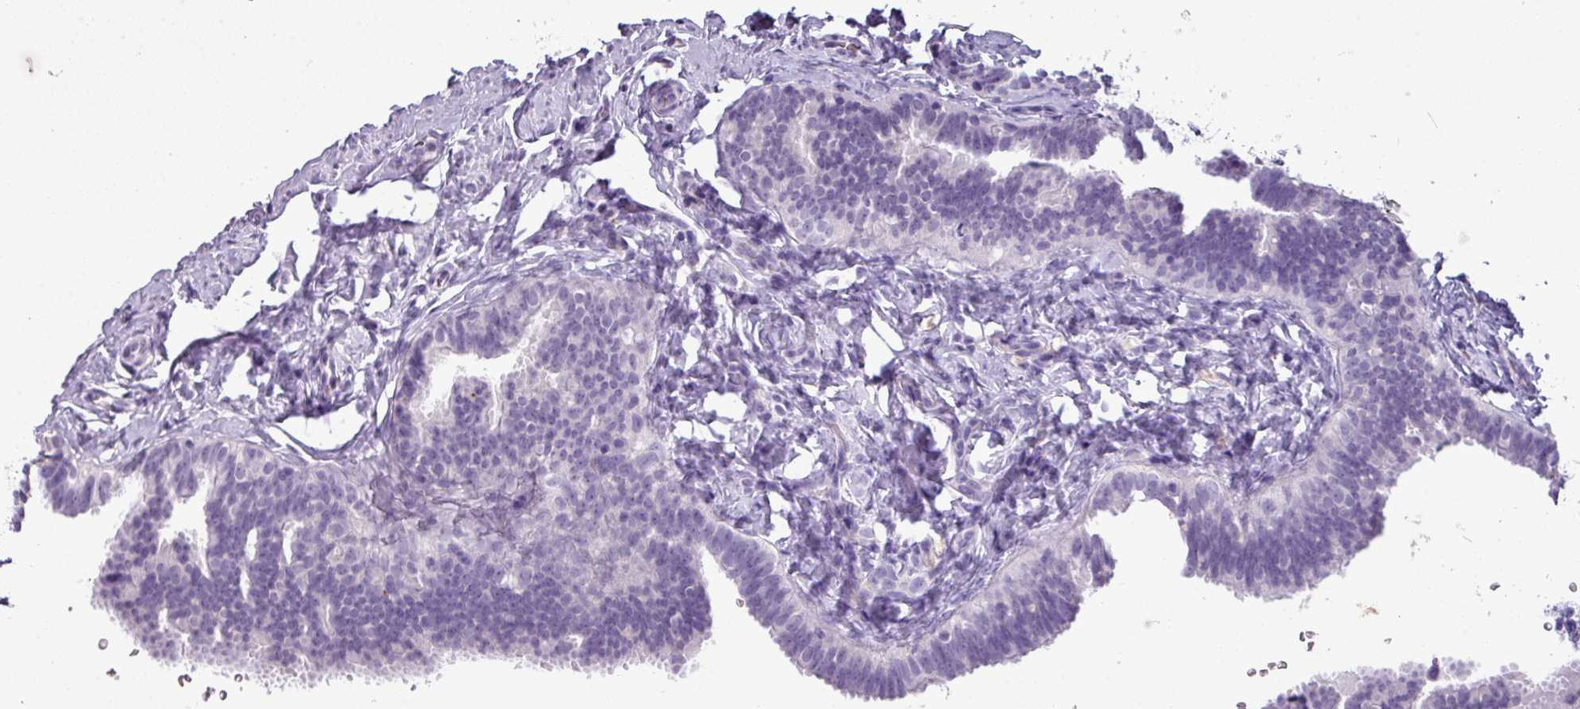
{"staining": {"intensity": "negative", "quantity": "none", "location": "none"}, "tissue": "fallopian tube", "cell_type": "Glandular cells", "image_type": "normal", "snomed": [{"axis": "morphology", "description": "Normal tissue, NOS"}, {"axis": "topography", "description": "Fallopian tube"}], "caption": "Glandular cells are negative for brown protein staining in normal fallopian tube. (DAB immunohistochemistry visualized using brightfield microscopy, high magnification).", "gene": "TMEM91", "patient": {"sex": "female", "age": 65}}